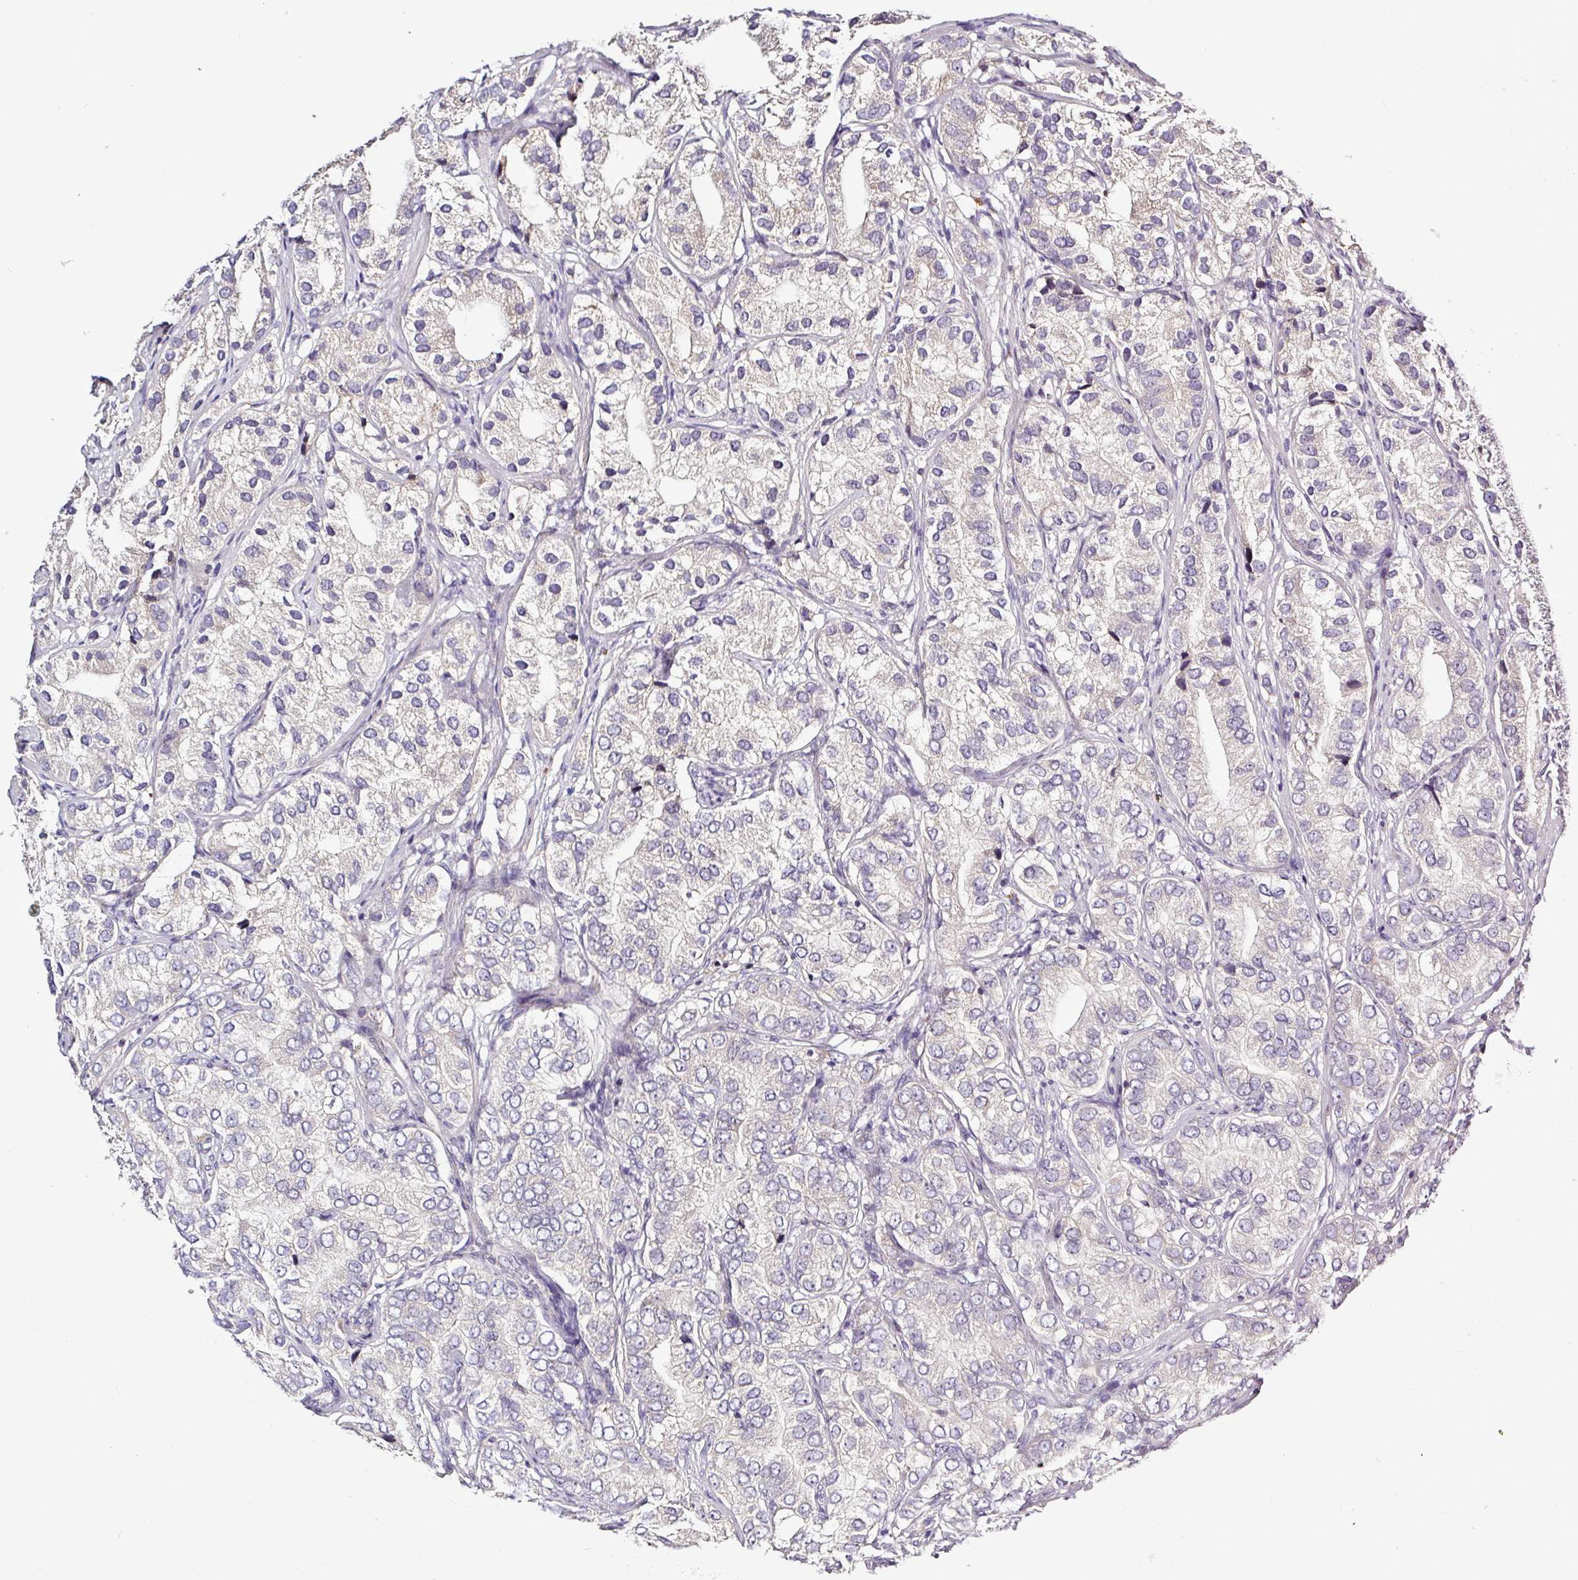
{"staining": {"intensity": "negative", "quantity": "none", "location": "none"}, "tissue": "prostate cancer", "cell_type": "Tumor cells", "image_type": "cancer", "snomed": [{"axis": "morphology", "description": "Adenocarcinoma, High grade"}, {"axis": "topography", "description": "Prostate"}], "caption": "DAB (3,3'-diaminobenzidine) immunohistochemical staining of adenocarcinoma (high-grade) (prostate) demonstrates no significant positivity in tumor cells.", "gene": "SFTPB", "patient": {"sex": "male", "age": 82}}